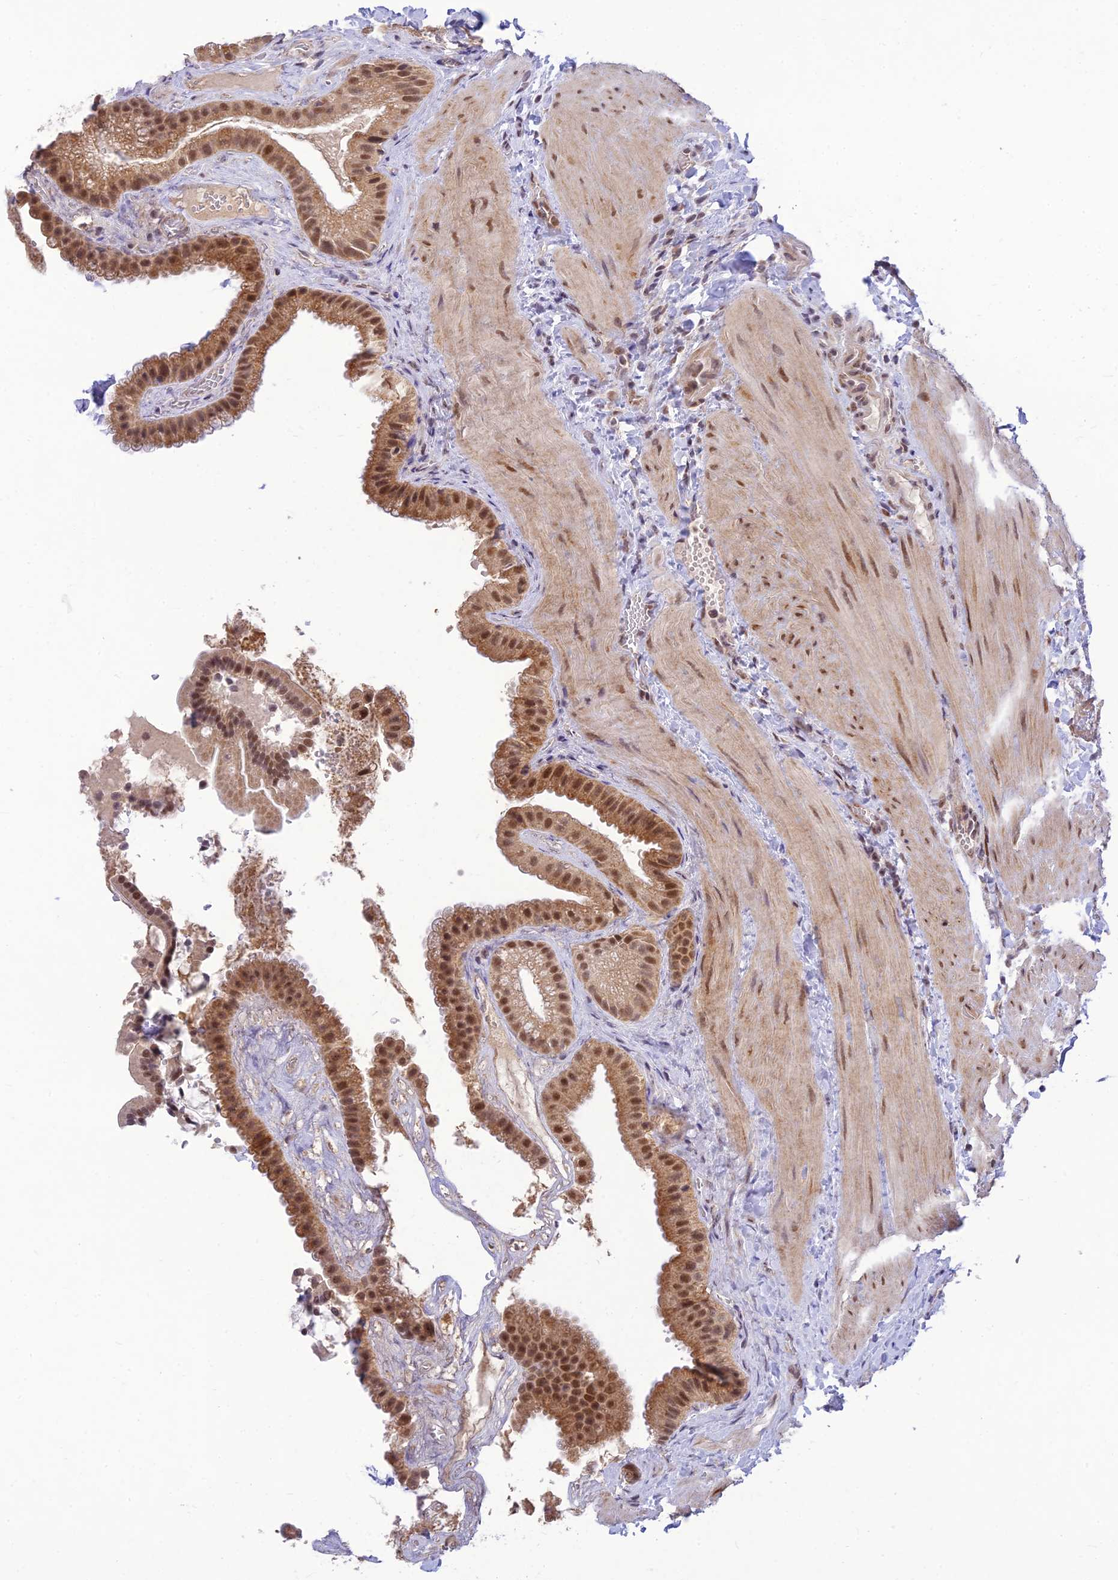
{"staining": {"intensity": "moderate", "quantity": ">75%", "location": "cytoplasmic/membranous,nuclear"}, "tissue": "gallbladder", "cell_type": "Glandular cells", "image_type": "normal", "snomed": [{"axis": "morphology", "description": "Normal tissue, NOS"}, {"axis": "topography", "description": "Gallbladder"}], "caption": "Immunohistochemical staining of normal gallbladder displays >75% levels of moderate cytoplasmic/membranous,nuclear protein expression in about >75% of glandular cells. (DAB (3,3'-diaminobenzidine) = brown stain, brightfield microscopy at high magnification).", "gene": "MICOS13", "patient": {"sex": "male", "age": 55}}